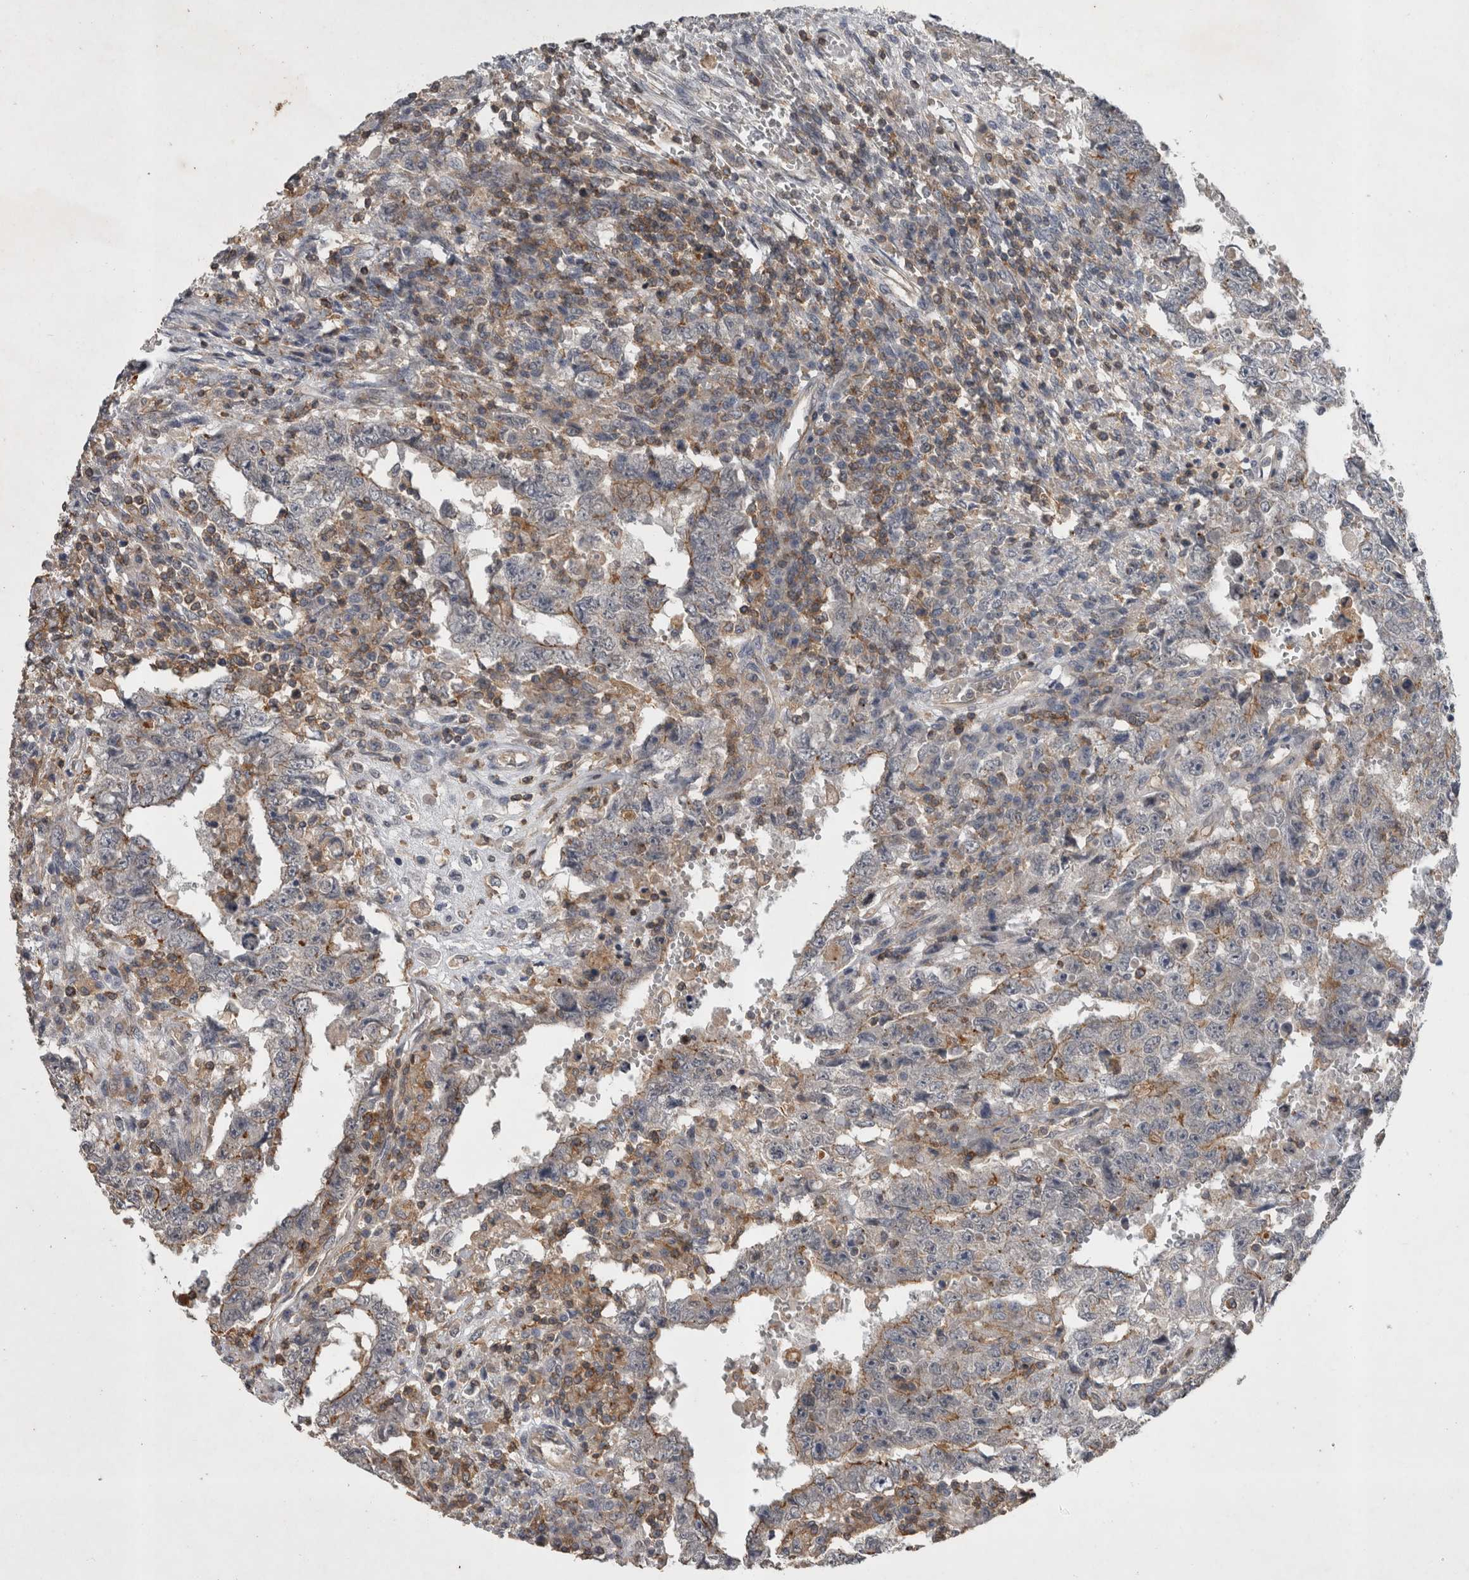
{"staining": {"intensity": "weak", "quantity": "25%-75%", "location": "cytoplasmic/membranous"}, "tissue": "testis cancer", "cell_type": "Tumor cells", "image_type": "cancer", "snomed": [{"axis": "morphology", "description": "Carcinoma, Embryonal, NOS"}, {"axis": "topography", "description": "Testis"}], "caption": "Immunohistochemical staining of human testis embryonal carcinoma reveals low levels of weak cytoplasmic/membranous expression in about 25%-75% of tumor cells. (DAB (3,3'-diaminobenzidine) = brown stain, brightfield microscopy at high magnification).", "gene": "SPATA48", "patient": {"sex": "male", "age": 26}}